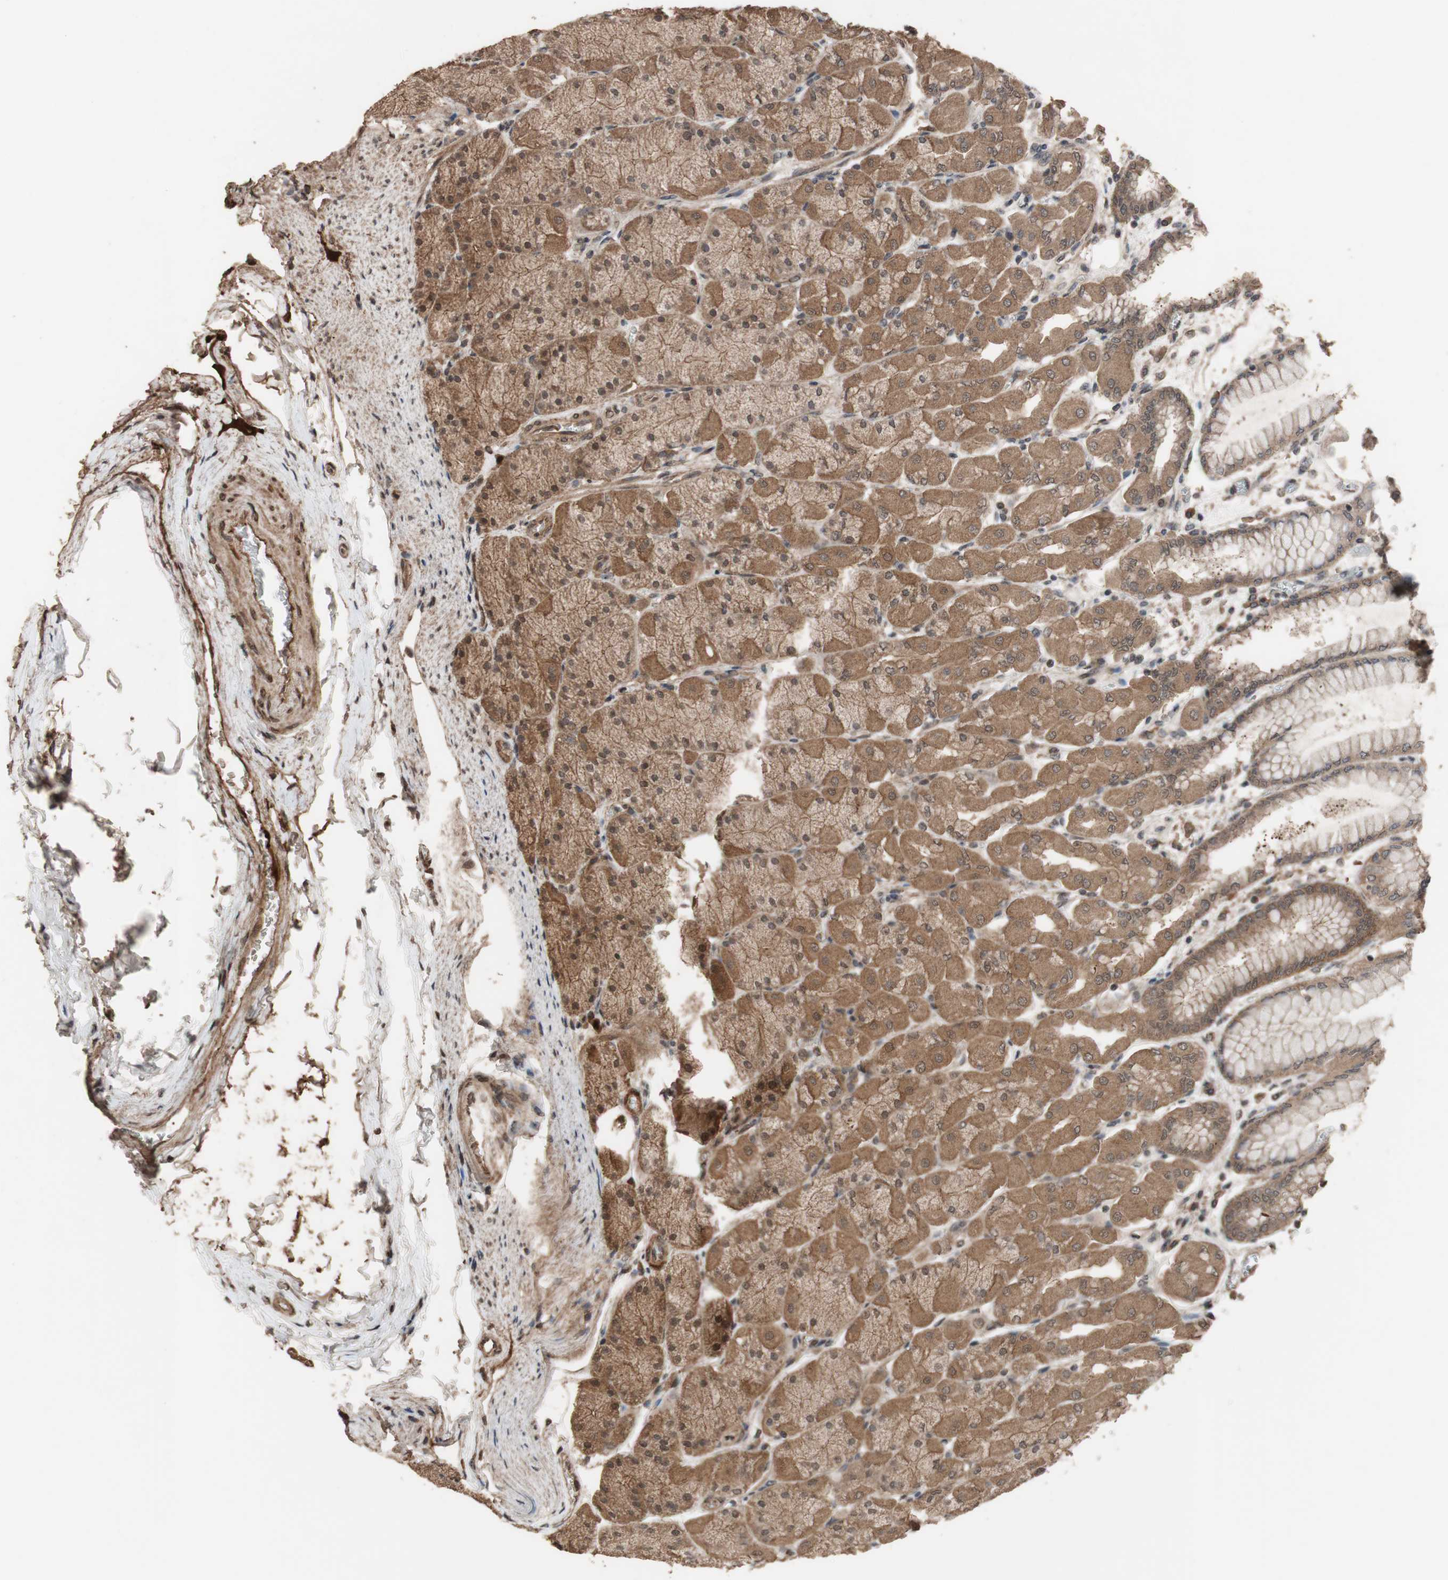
{"staining": {"intensity": "moderate", "quantity": ">75%", "location": "cytoplasmic/membranous,nuclear"}, "tissue": "stomach", "cell_type": "Glandular cells", "image_type": "normal", "snomed": [{"axis": "morphology", "description": "Normal tissue, NOS"}, {"axis": "topography", "description": "Stomach, upper"}], "caption": "This is a histology image of IHC staining of benign stomach, which shows moderate positivity in the cytoplasmic/membranous,nuclear of glandular cells.", "gene": "KANSL1", "patient": {"sex": "female", "age": 56}}